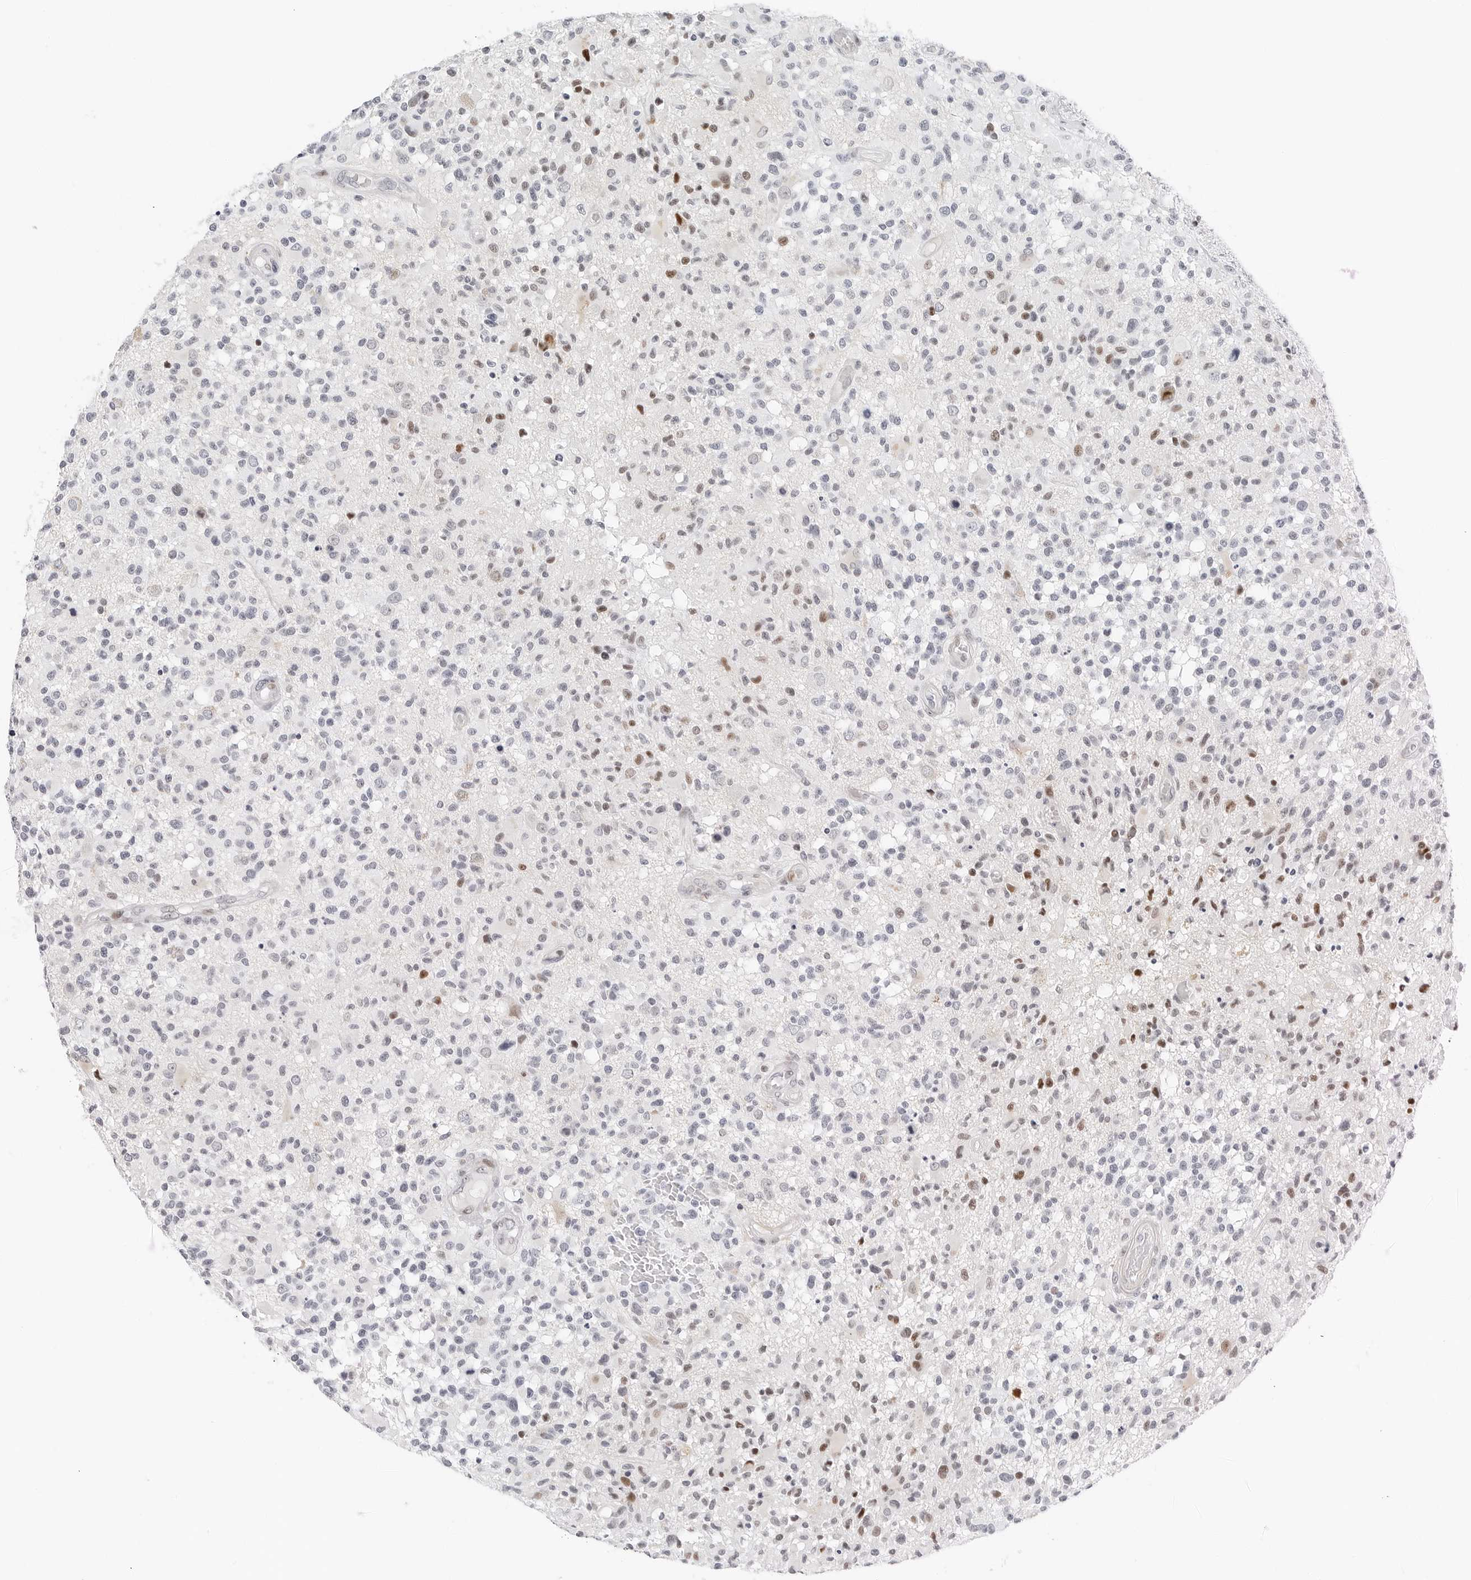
{"staining": {"intensity": "moderate", "quantity": "<25%", "location": "nuclear"}, "tissue": "glioma", "cell_type": "Tumor cells", "image_type": "cancer", "snomed": [{"axis": "morphology", "description": "Glioma, malignant, High grade"}, {"axis": "morphology", "description": "Glioblastoma, NOS"}, {"axis": "topography", "description": "Brain"}], "caption": "Immunohistochemical staining of human malignant glioma (high-grade) reveals low levels of moderate nuclear expression in about <25% of tumor cells.", "gene": "NTMT2", "patient": {"sex": "male", "age": 60}}